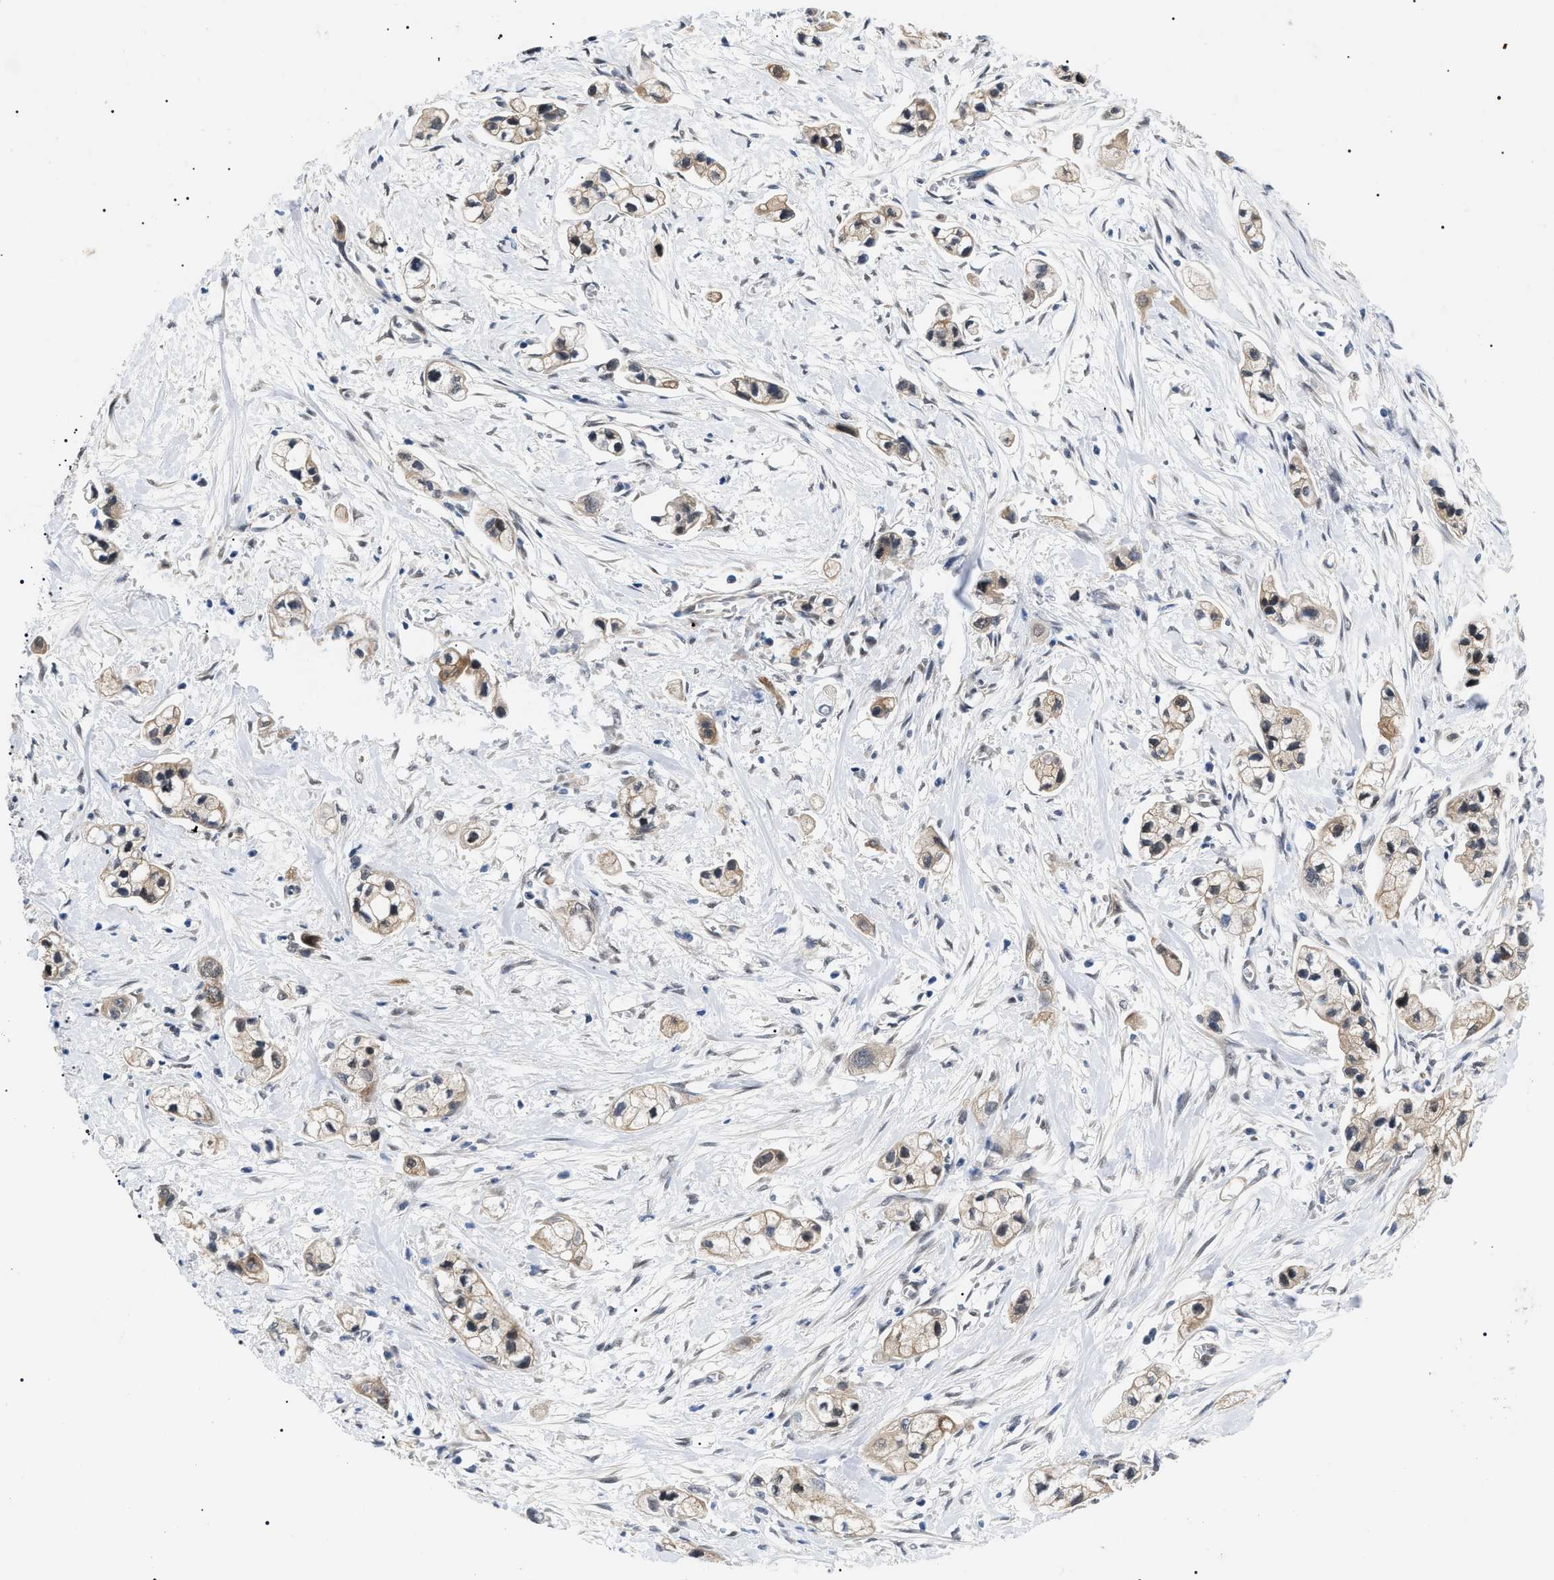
{"staining": {"intensity": "moderate", "quantity": ">75%", "location": "cytoplasmic/membranous,nuclear"}, "tissue": "pancreatic cancer", "cell_type": "Tumor cells", "image_type": "cancer", "snomed": [{"axis": "morphology", "description": "Adenocarcinoma, NOS"}, {"axis": "topography", "description": "Pancreas"}], "caption": "Protein expression analysis of human pancreatic adenocarcinoma reveals moderate cytoplasmic/membranous and nuclear expression in approximately >75% of tumor cells.", "gene": "GARRE1", "patient": {"sex": "male", "age": 74}}